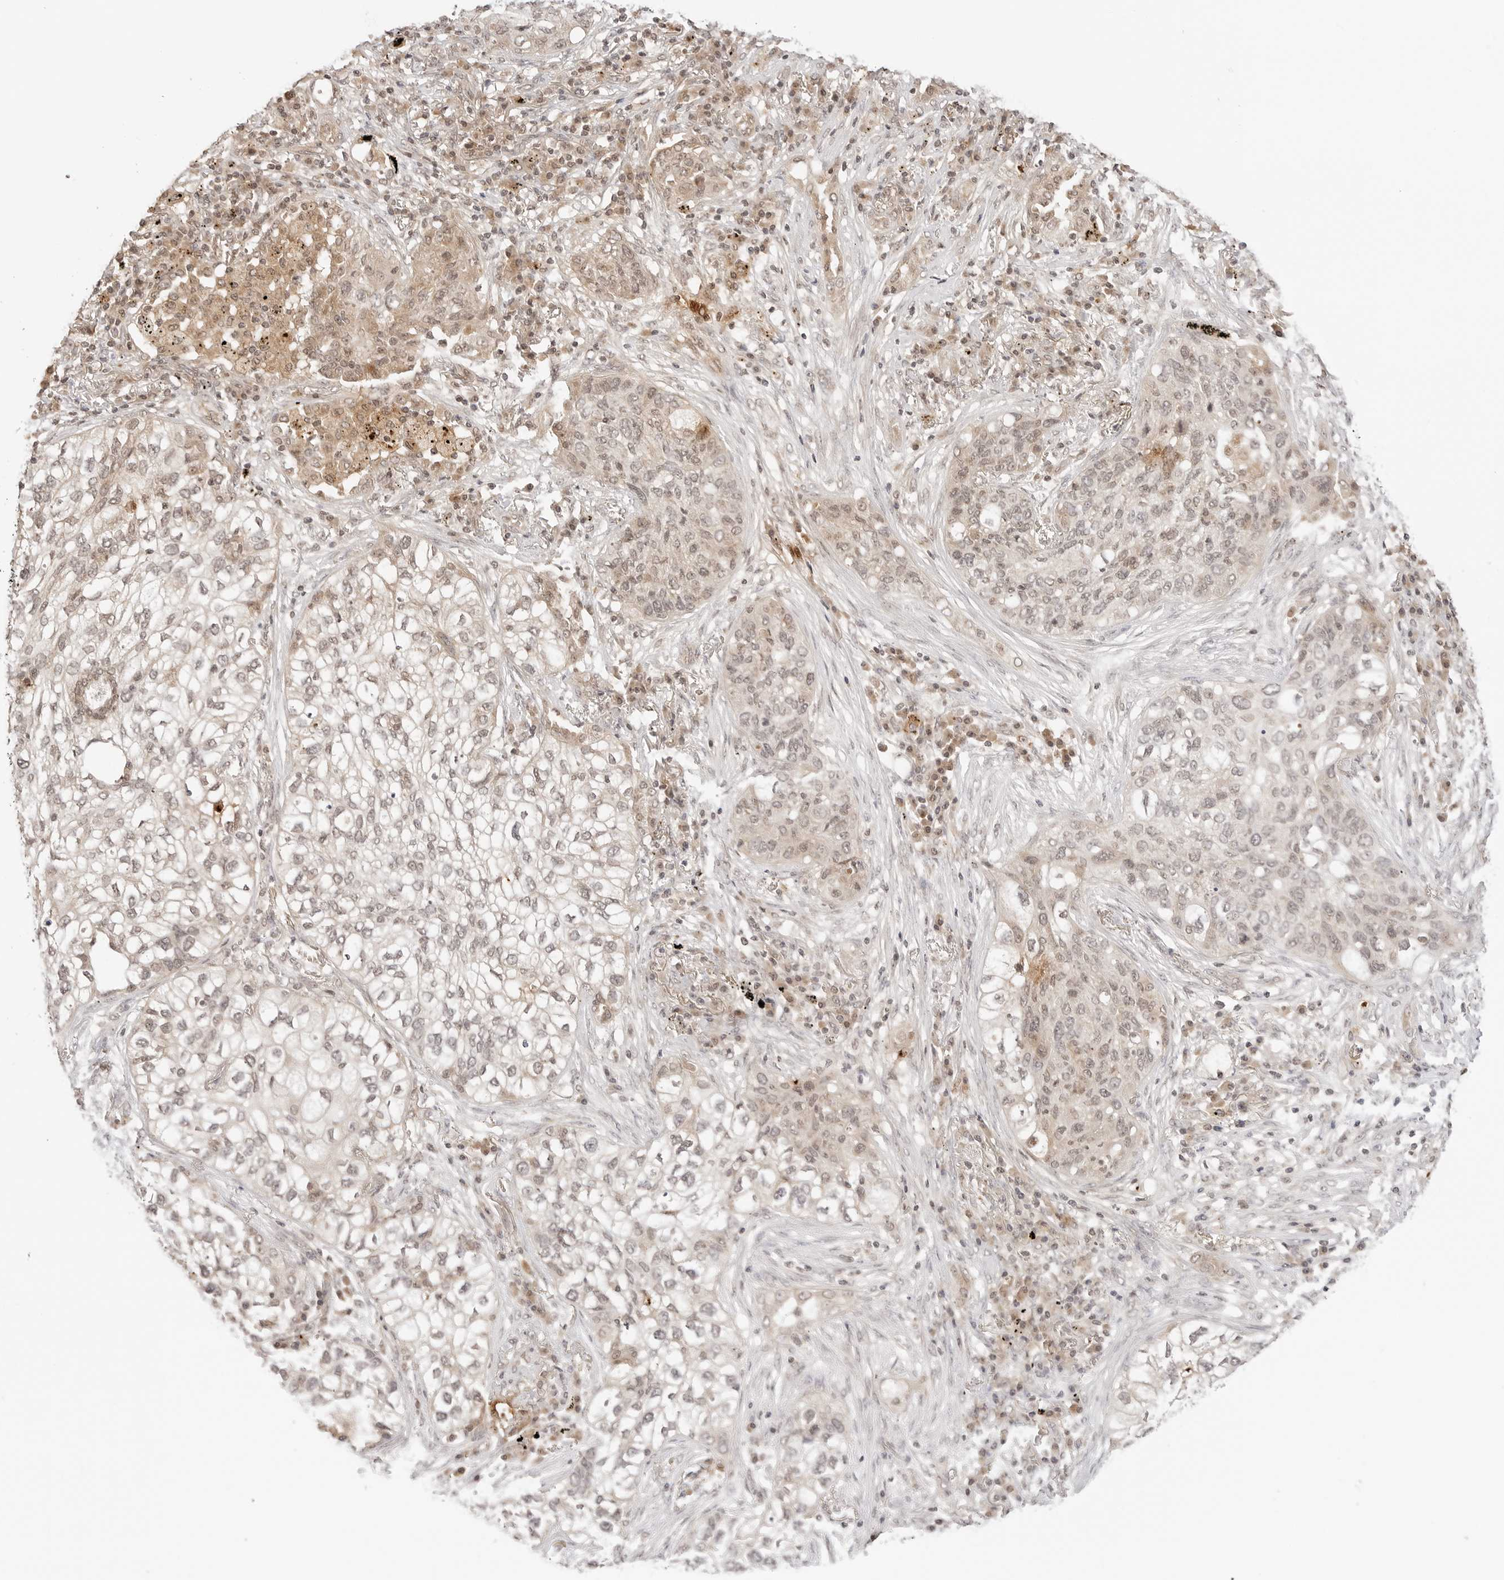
{"staining": {"intensity": "moderate", "quantity": "<25%", "location": "cytoplasmic/membranous"}, "tissue": "lung cancer", "cell_type": "Tumor cells", "image_type": "cancer", "snomed": [{"axis": "morphology", "description": "Squamous cell carcinoma, NOS"}, {"axis": "topography", "description": "Lung"}], "caption": "Immunohistochemistry (IHC) histopathology image of squamous cell carcinoma (lung) stained for a protein (brown), which shows low levels of moderate cytoplasmic/membranous staining in approximately <25% of tumor cells.", "gene": "GPR34", "patient": {"sex": "female", "age": 63}}